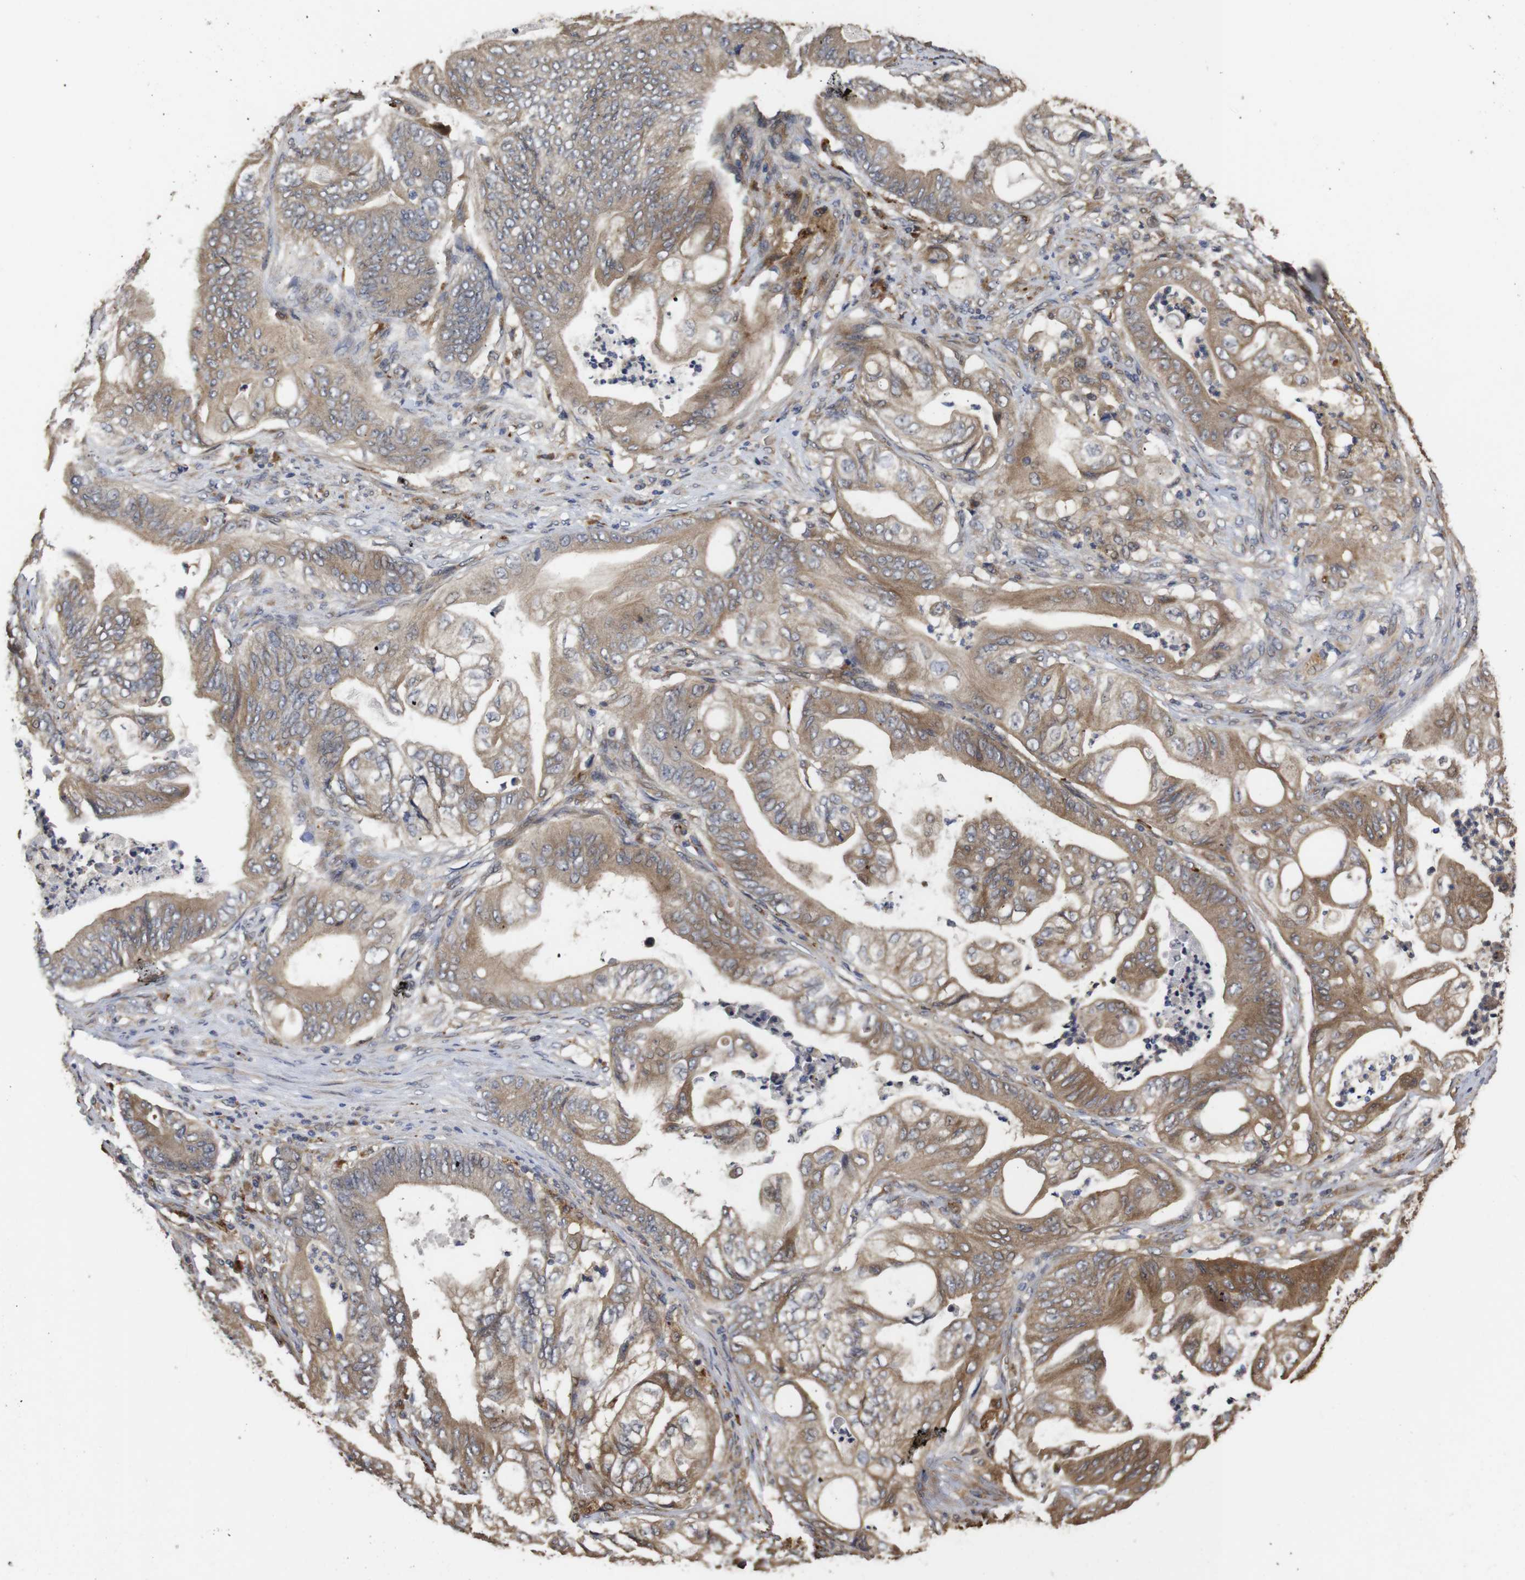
{"staining": {"intensity": "moderate", "quantity": ">75%", "location": "cytoplasmic/membranous"}, "tissue": "stomach cancer", "cell_type": "Tumor cells", "image_type": "cancer", "snomed": [{"axis": "morphology", "description": "Adenocarcinoma, NOS"}, {"axis": "topography", "description": "Stomach"}], "caption": "Stomach adenocarcinoma stained with immunohistochemistry demonstrates moderate cytoplasmic/membranous staining in approximately >75% of tumor cells.", "gene": "PTPN14", "patient": {"sex": "female", "age": 73}}